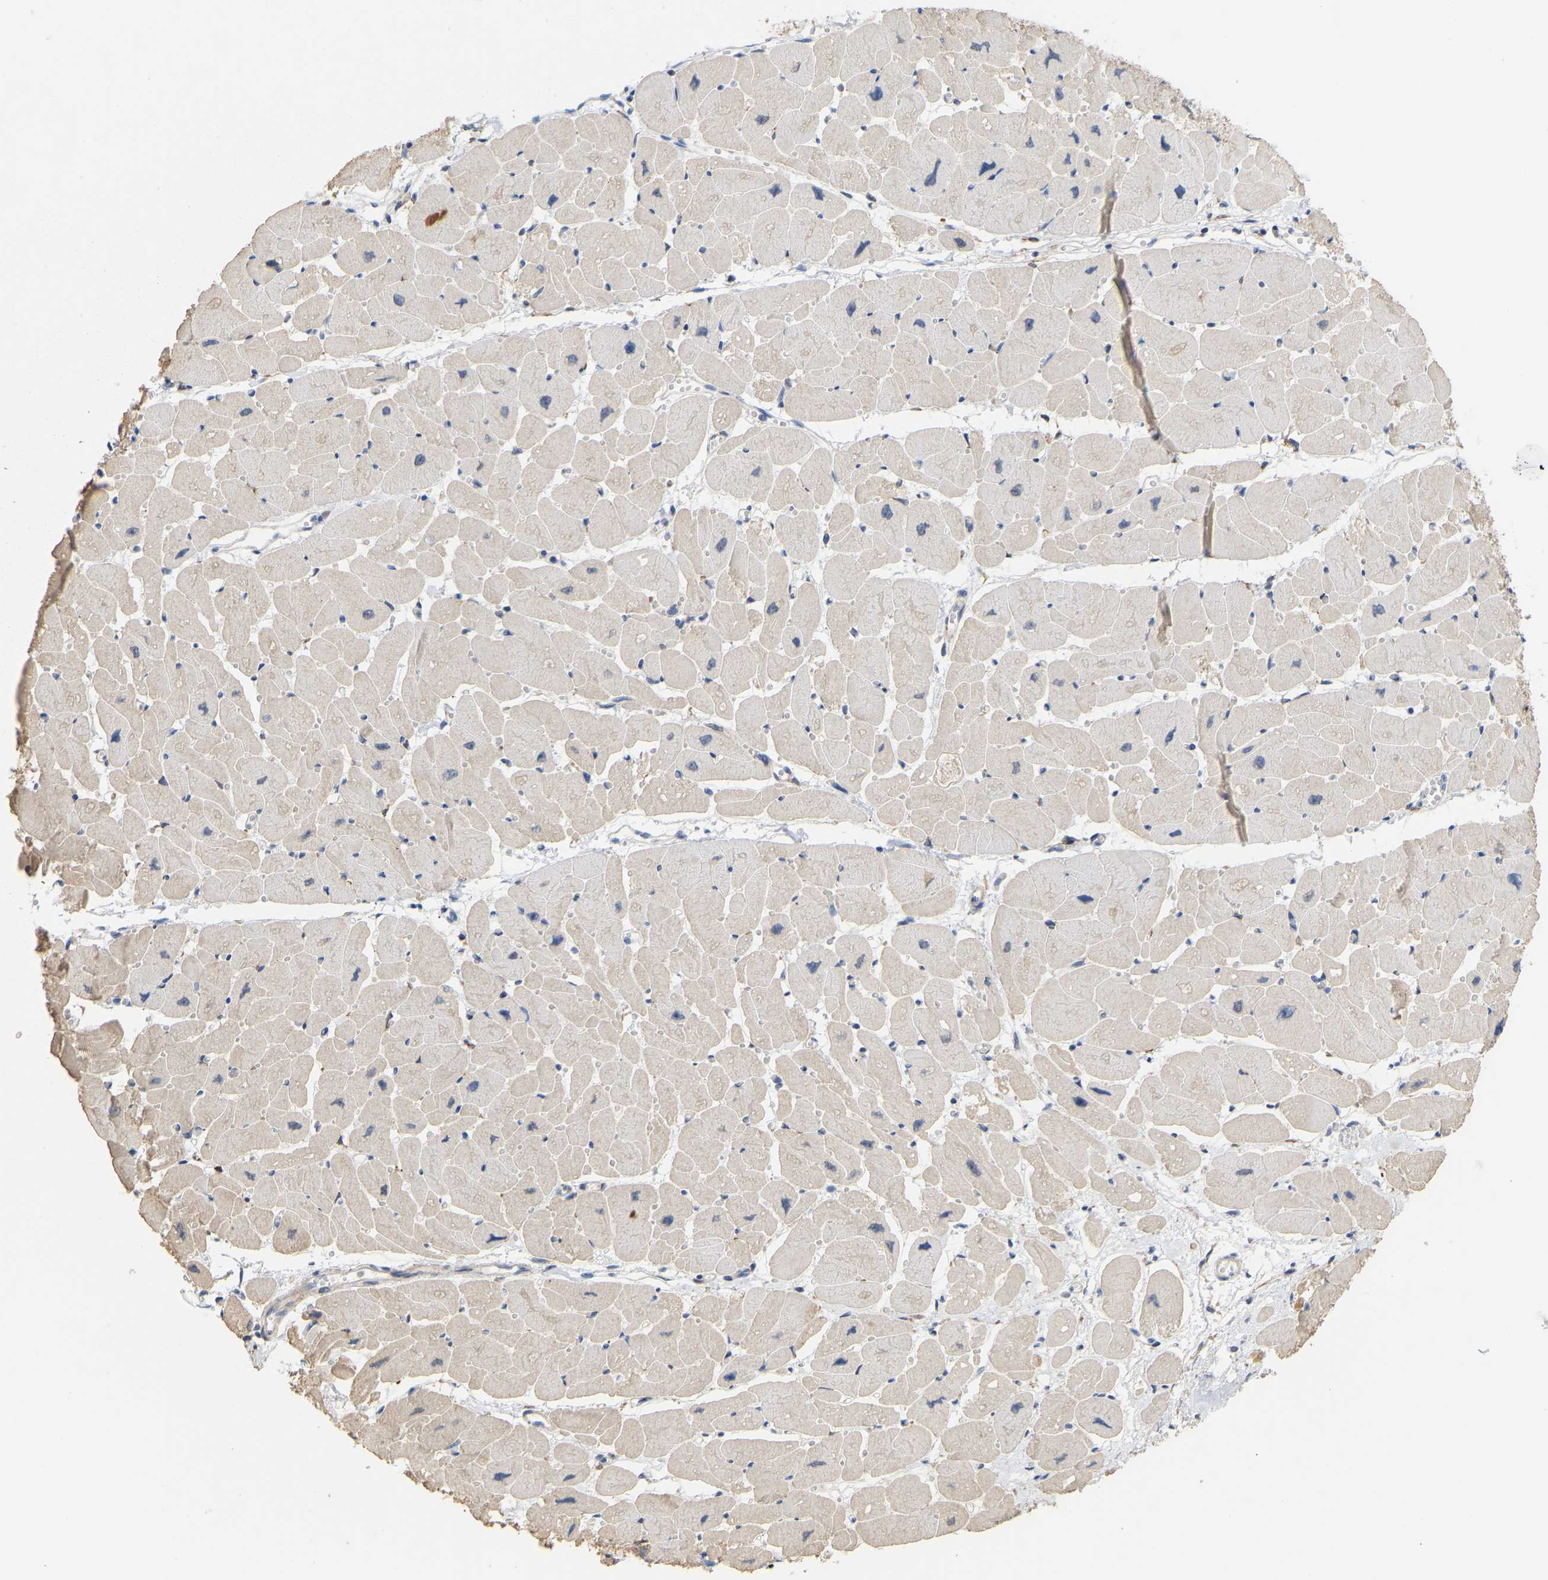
{"staining": {"intensity": "weak", "quantity": "25%-75%", "location": "cytoplasmic/membranous"}, "tissue": "heart muscle", "cell_type": "Cardiomyocytes", "image_type": "normal", "snomed": [{"axis": "morphology", "description": "Normal tissue, NOS"}, {"axis": "topography", "description": "Heart"}], "caption": "High-power microscopy captured an IHC micrograph of unremarkable heart muscle, revealing weak cytoplasmic/membranous expression in about 25%-75% of cardiomyocytes. The staining is performed using DAB brown chromogen to label protein expression. The nuclei are counter-stained blue using hematoxylin.", "gene": "BEND3", "patient": {"sex": "female", "age": 54}}